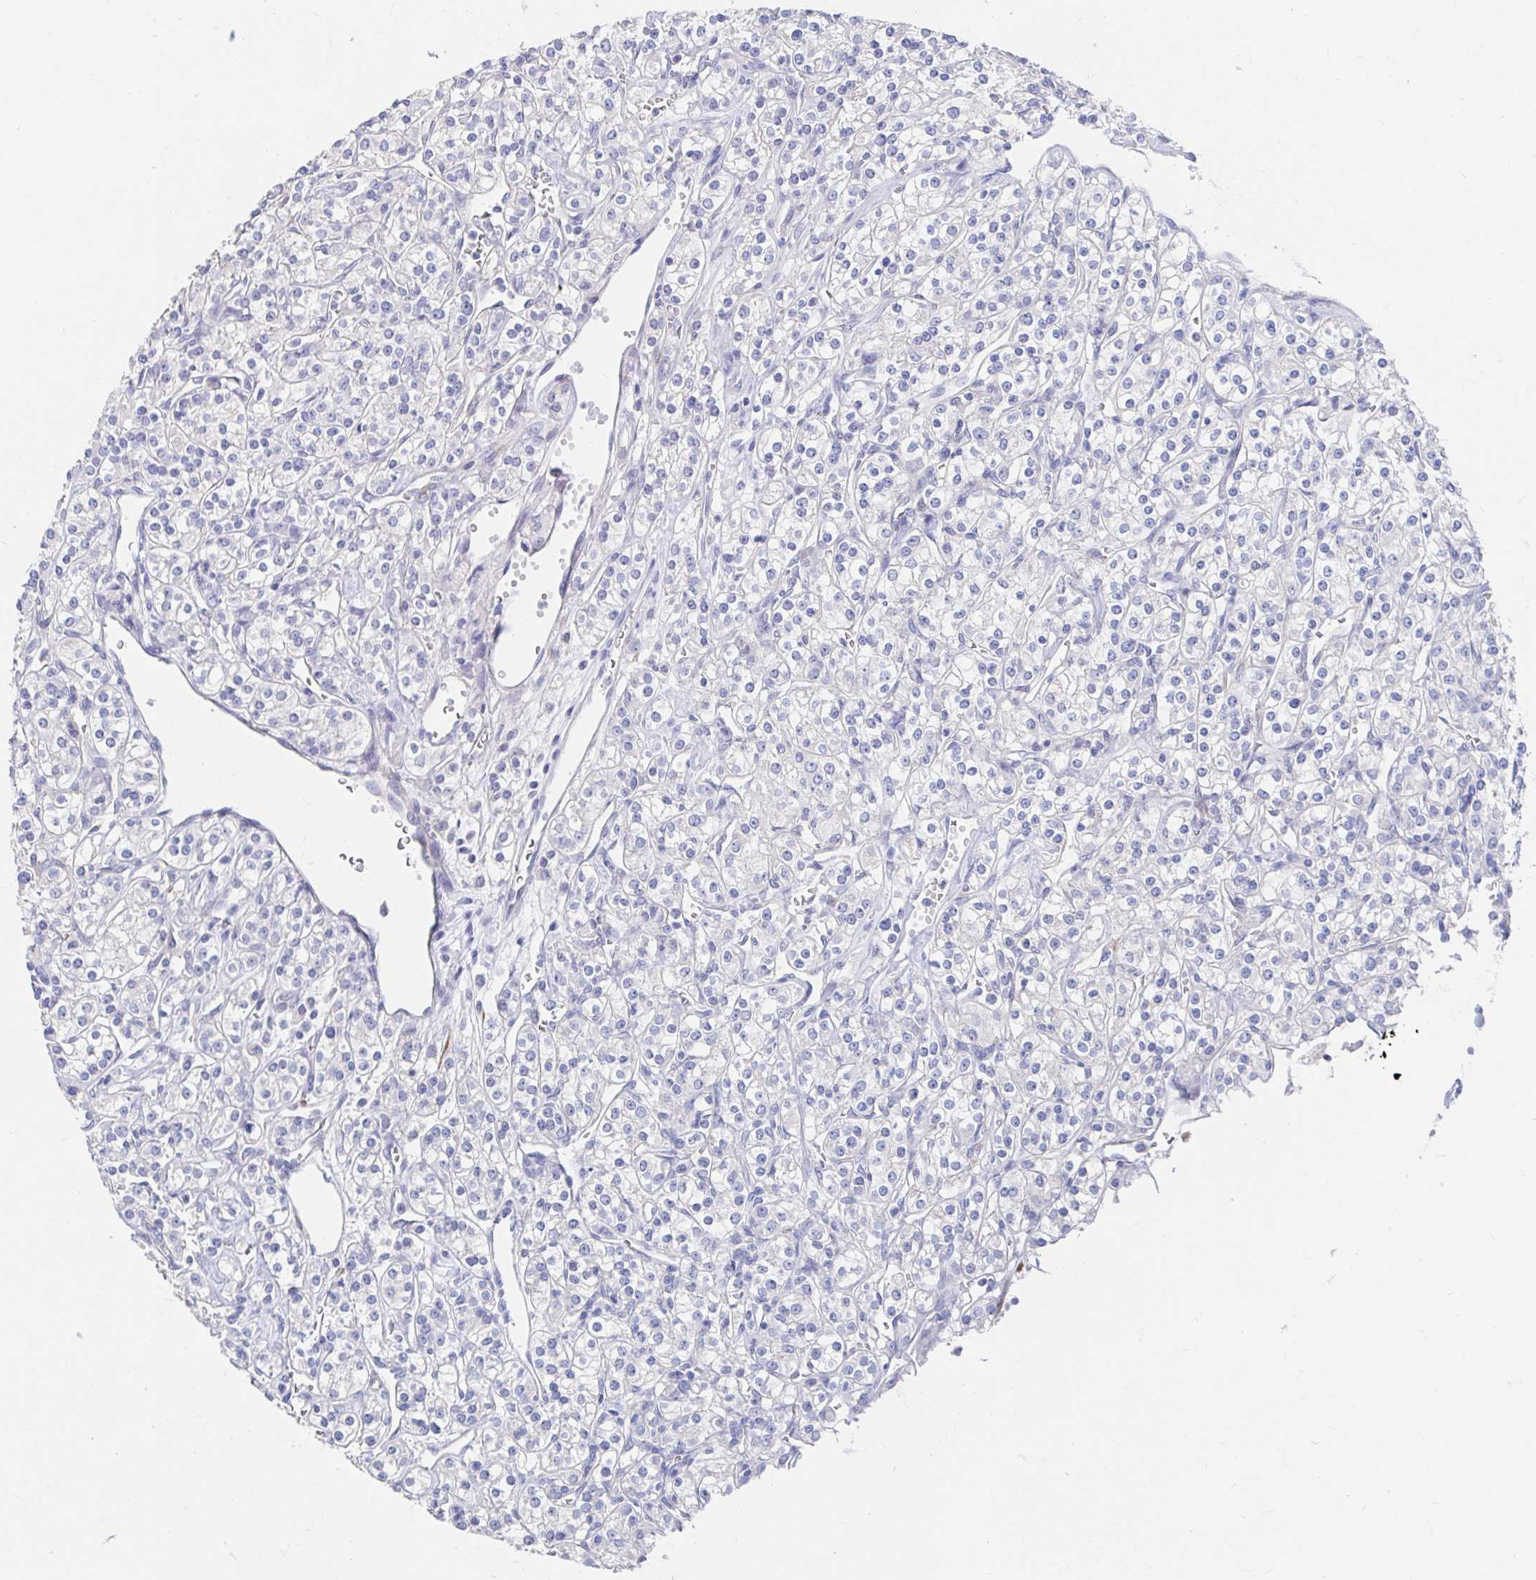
{"staining": {"intensity": "negative", "quantity": "none", "location": "none"}, "tissue": "renal cancer", "cell_type": "Tumor cells", "image_type": "cancer", "snomed": [{"axis": "morphology", "description": "Adenocarcinoma, NOS"}, {"axis": "topography", "description": "Kidney"}], "caption": "Tumor cells show no significant staining in renal cancer (adenocarcinoma). (DAB IHC visualized using brightfield microscopy, high magnification).", "gene": "LAMC3", "patient": {"sex": "male", "age": 77}}